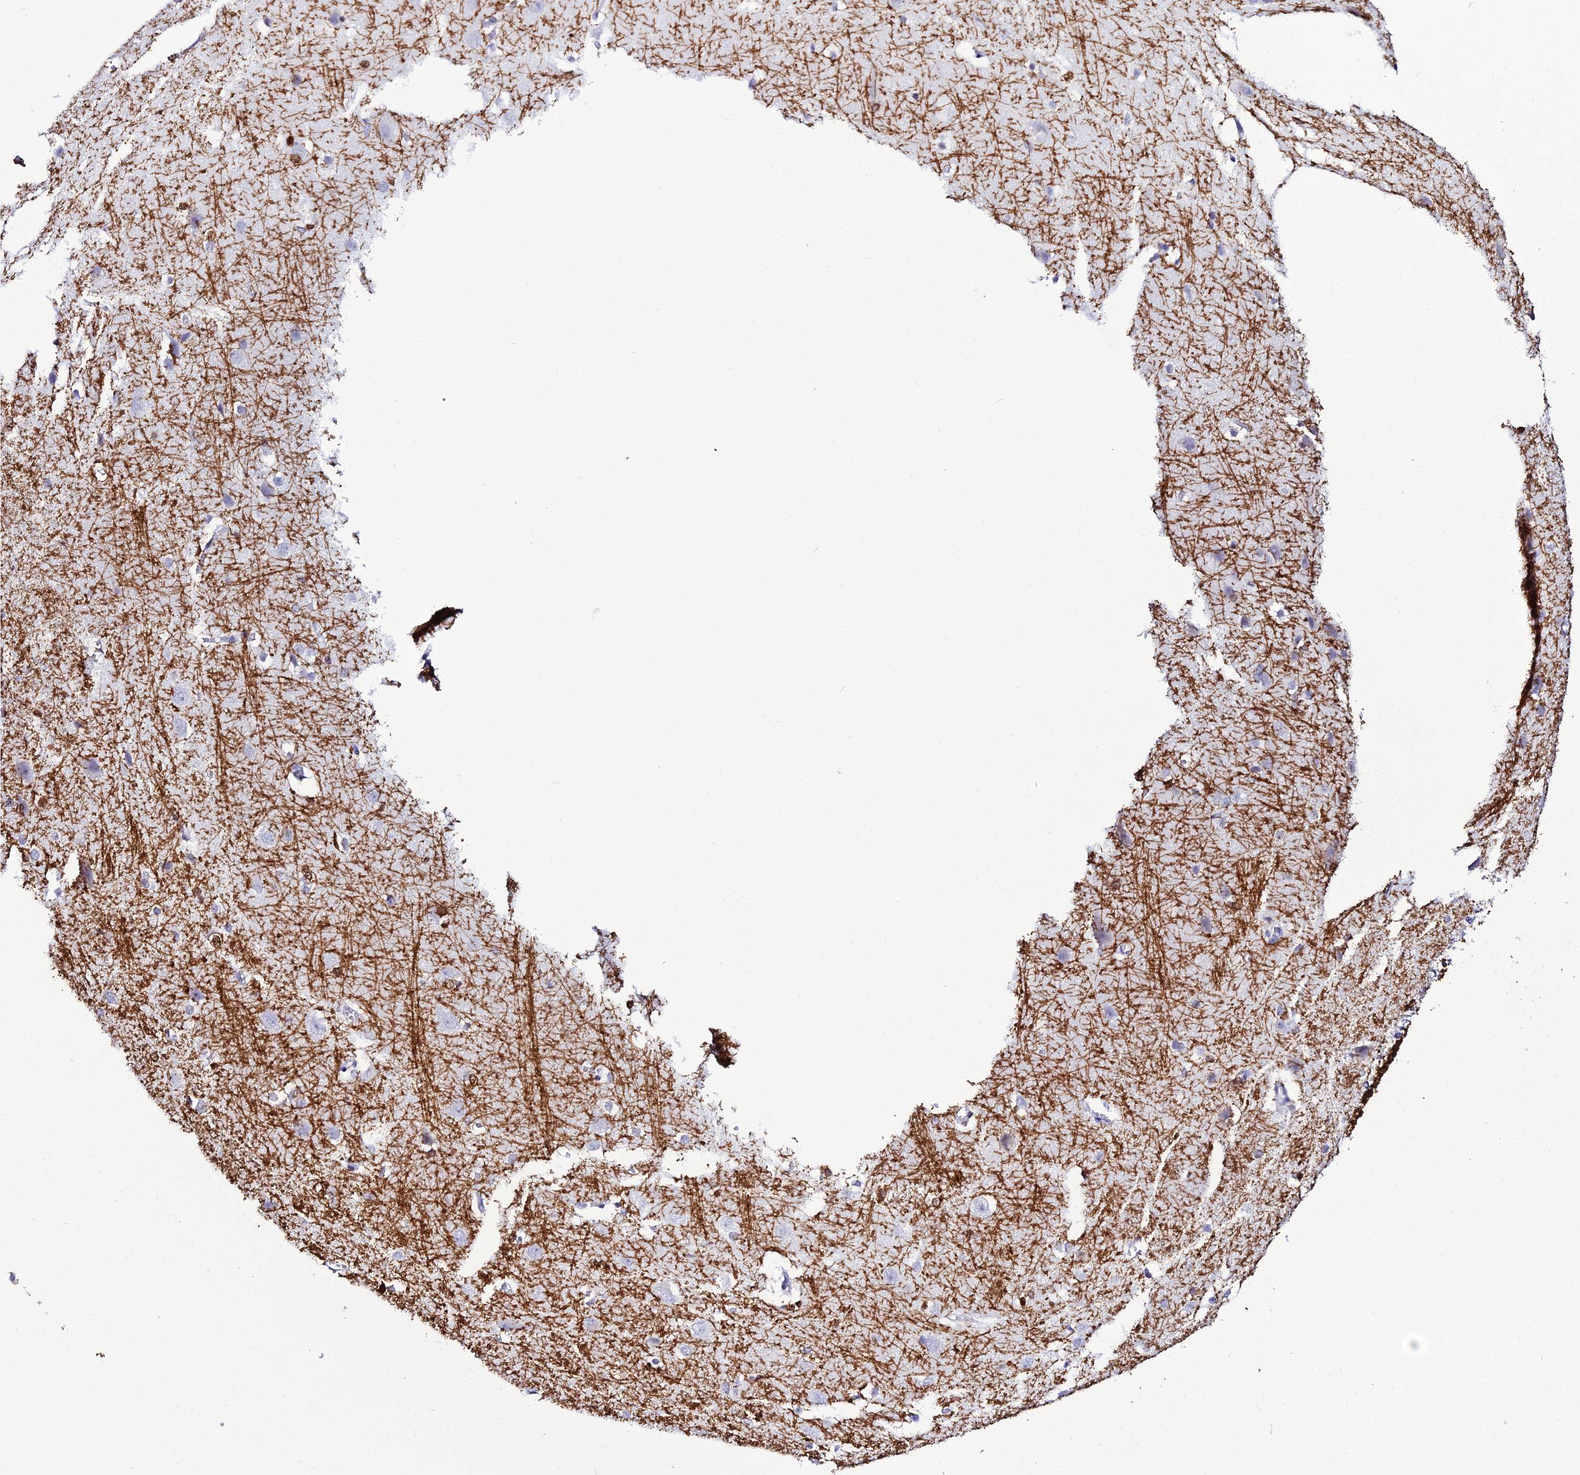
{"staining": {"intensity": "negative", "quantity": "none", "location": "none"}, "tissue": "cerebral cortex", "cell_type": "Endothelial cells", "image_type": "normal", "snomed": [{"axis": "morphology", "description": "Normal tissue, NOS"}, {"axis": "topography", "description": "Cerebral cortex"}], "caption": "High power microscopy photomicrograph of an IHC photomicrograph of benign cerebral cortex, revealing no significant staining in endothelial cells. The staining was performed using DAB to visualize the protein expression in brown, while the nuclei were stained in blue with hematoxylin (Magnification: 20x).", "gene": "DEFB132", "patient": {"sex": "male", "age": 37}}